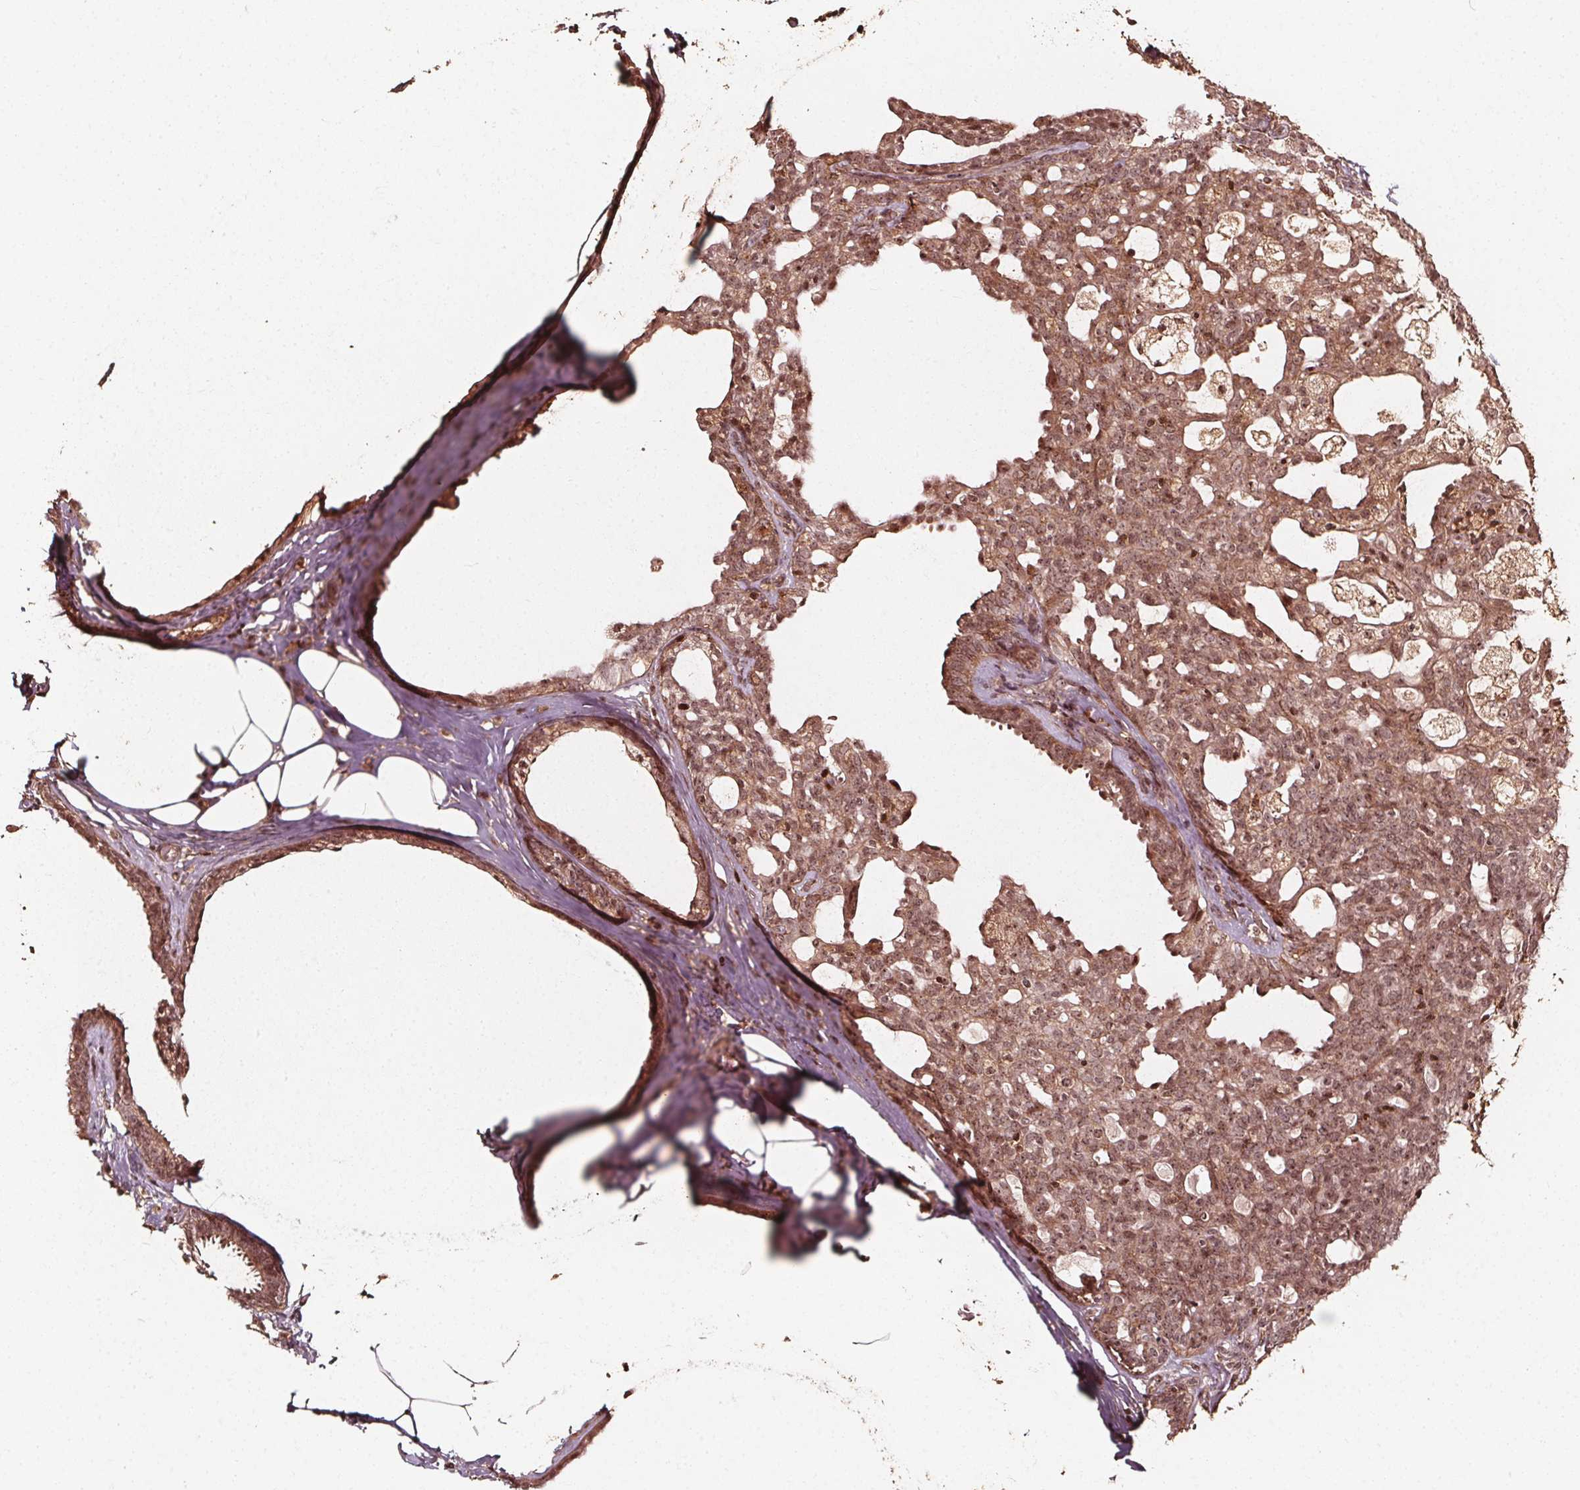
{"staining": {"intensity": "weak", "quantity": ">75%", "location": "cytoplasmic/membranous,nuclear"}, "tissue": "breast cancer", "cell_type": "Tumor cells", "image_type": "cancer", "snomed": [{"axis": "morphology", "description": "Duct carcinoma"}, {"axis": "topography", "description": "Breast"}], "caption": "A histopathology image showing weak cytoplasmic/membranous and nuclear expression in about >75% of tumor cells in infiltrating ductal carcinoma (breast), as visualized by brown immunohistochemical staining.", "gene": "EXOSC9", "patient": {"sex": "female", "age": 59}}